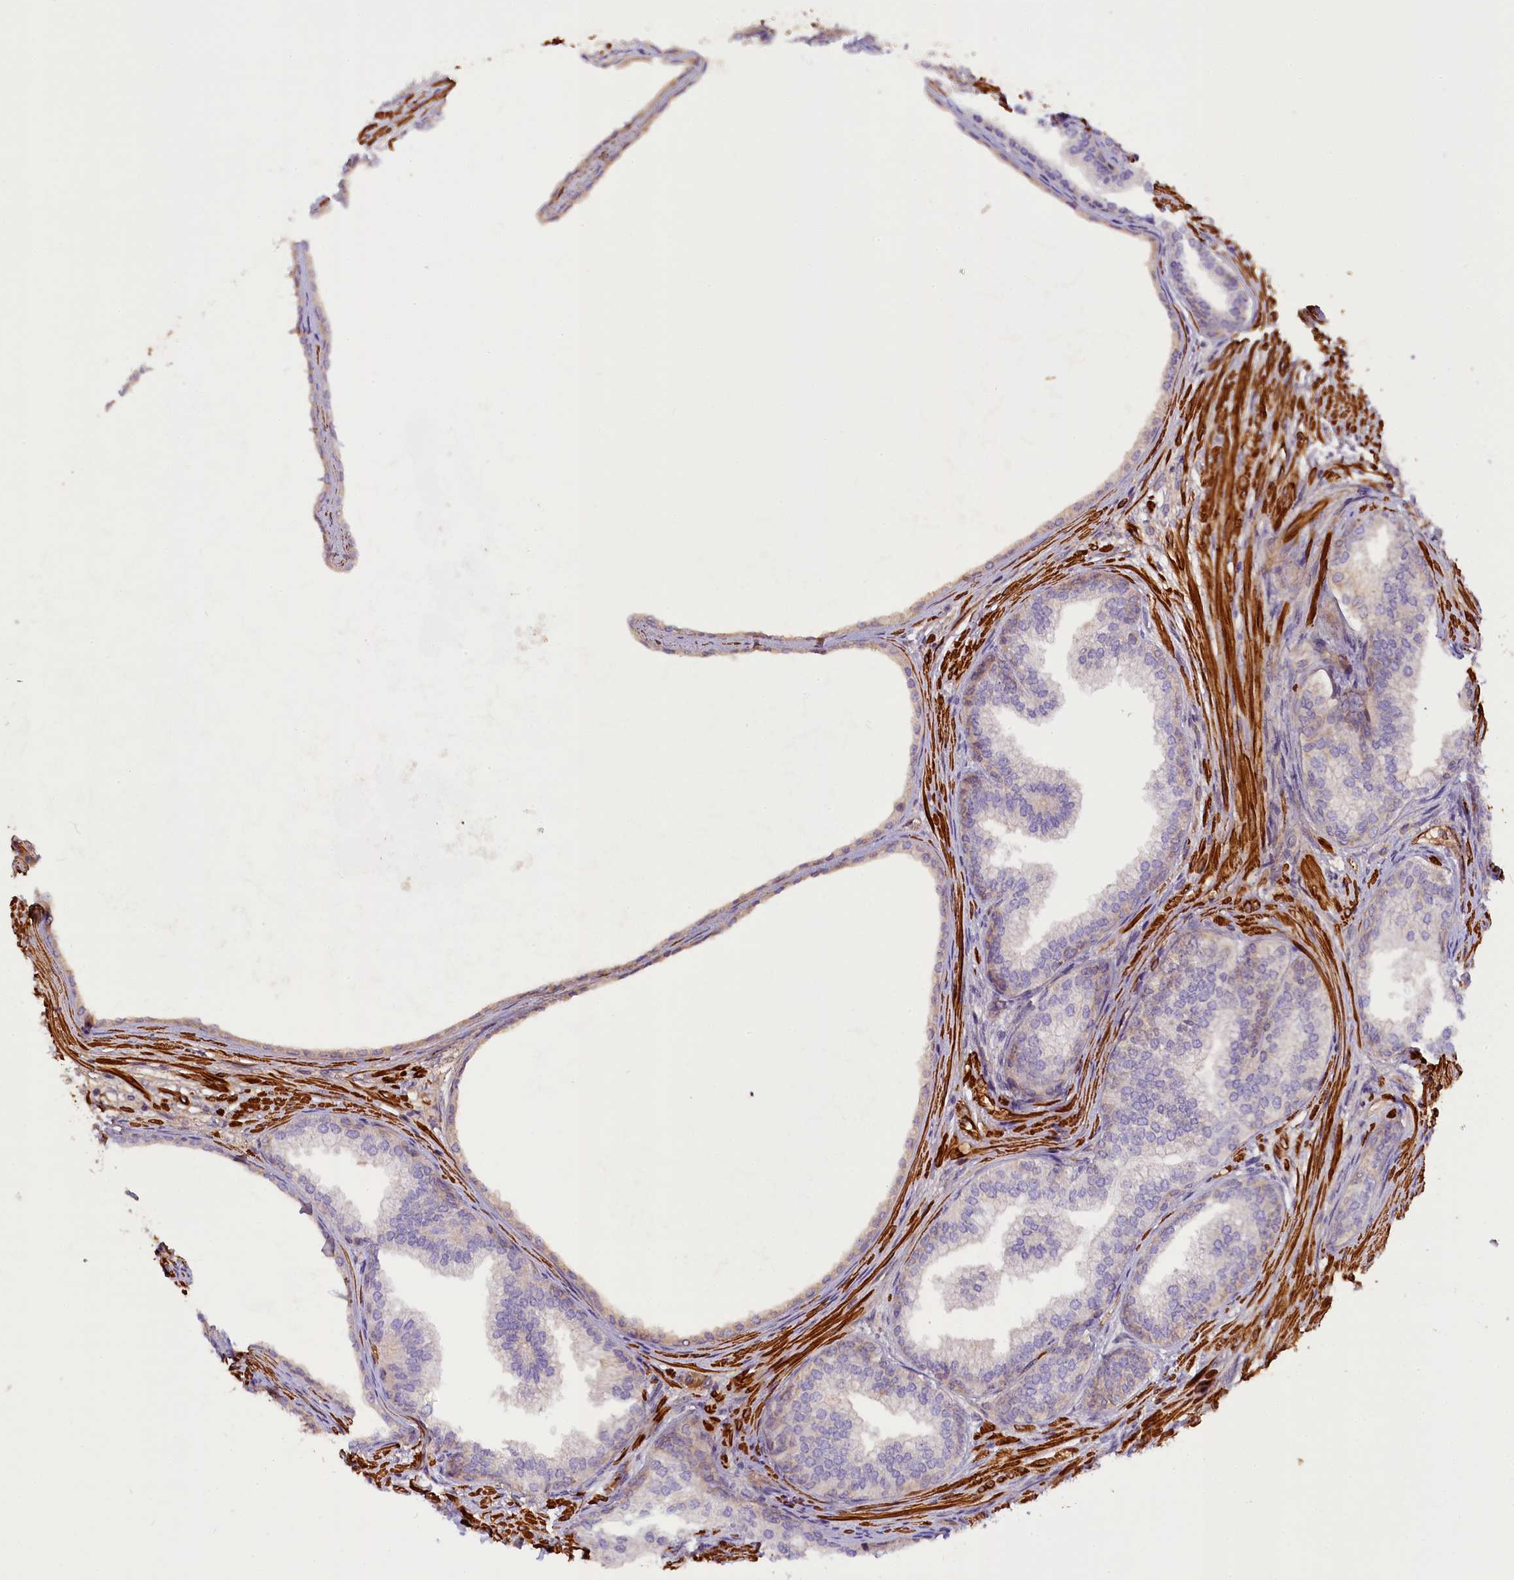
{"staining": {"intensity": "weak", "quantity": "<25%", "location": "cytoplasmic/membranous"}, "tissue": "prostate", "cell_type": "Glandular cells", "image_type": "normal", "snomed": [{"axis": "morphology", "description": "Normal tissue, NOS"}, {"axis": "topography", "description": "Prostate"}], "caption": "Micrograph shows no protein positivity in glandular cells of normal prostate. (Immunohistochemistry (ihc), brightfield microscopy, high magnification).", "gene": "FUZ", "patient": {"sex": "male", "age": 76}}